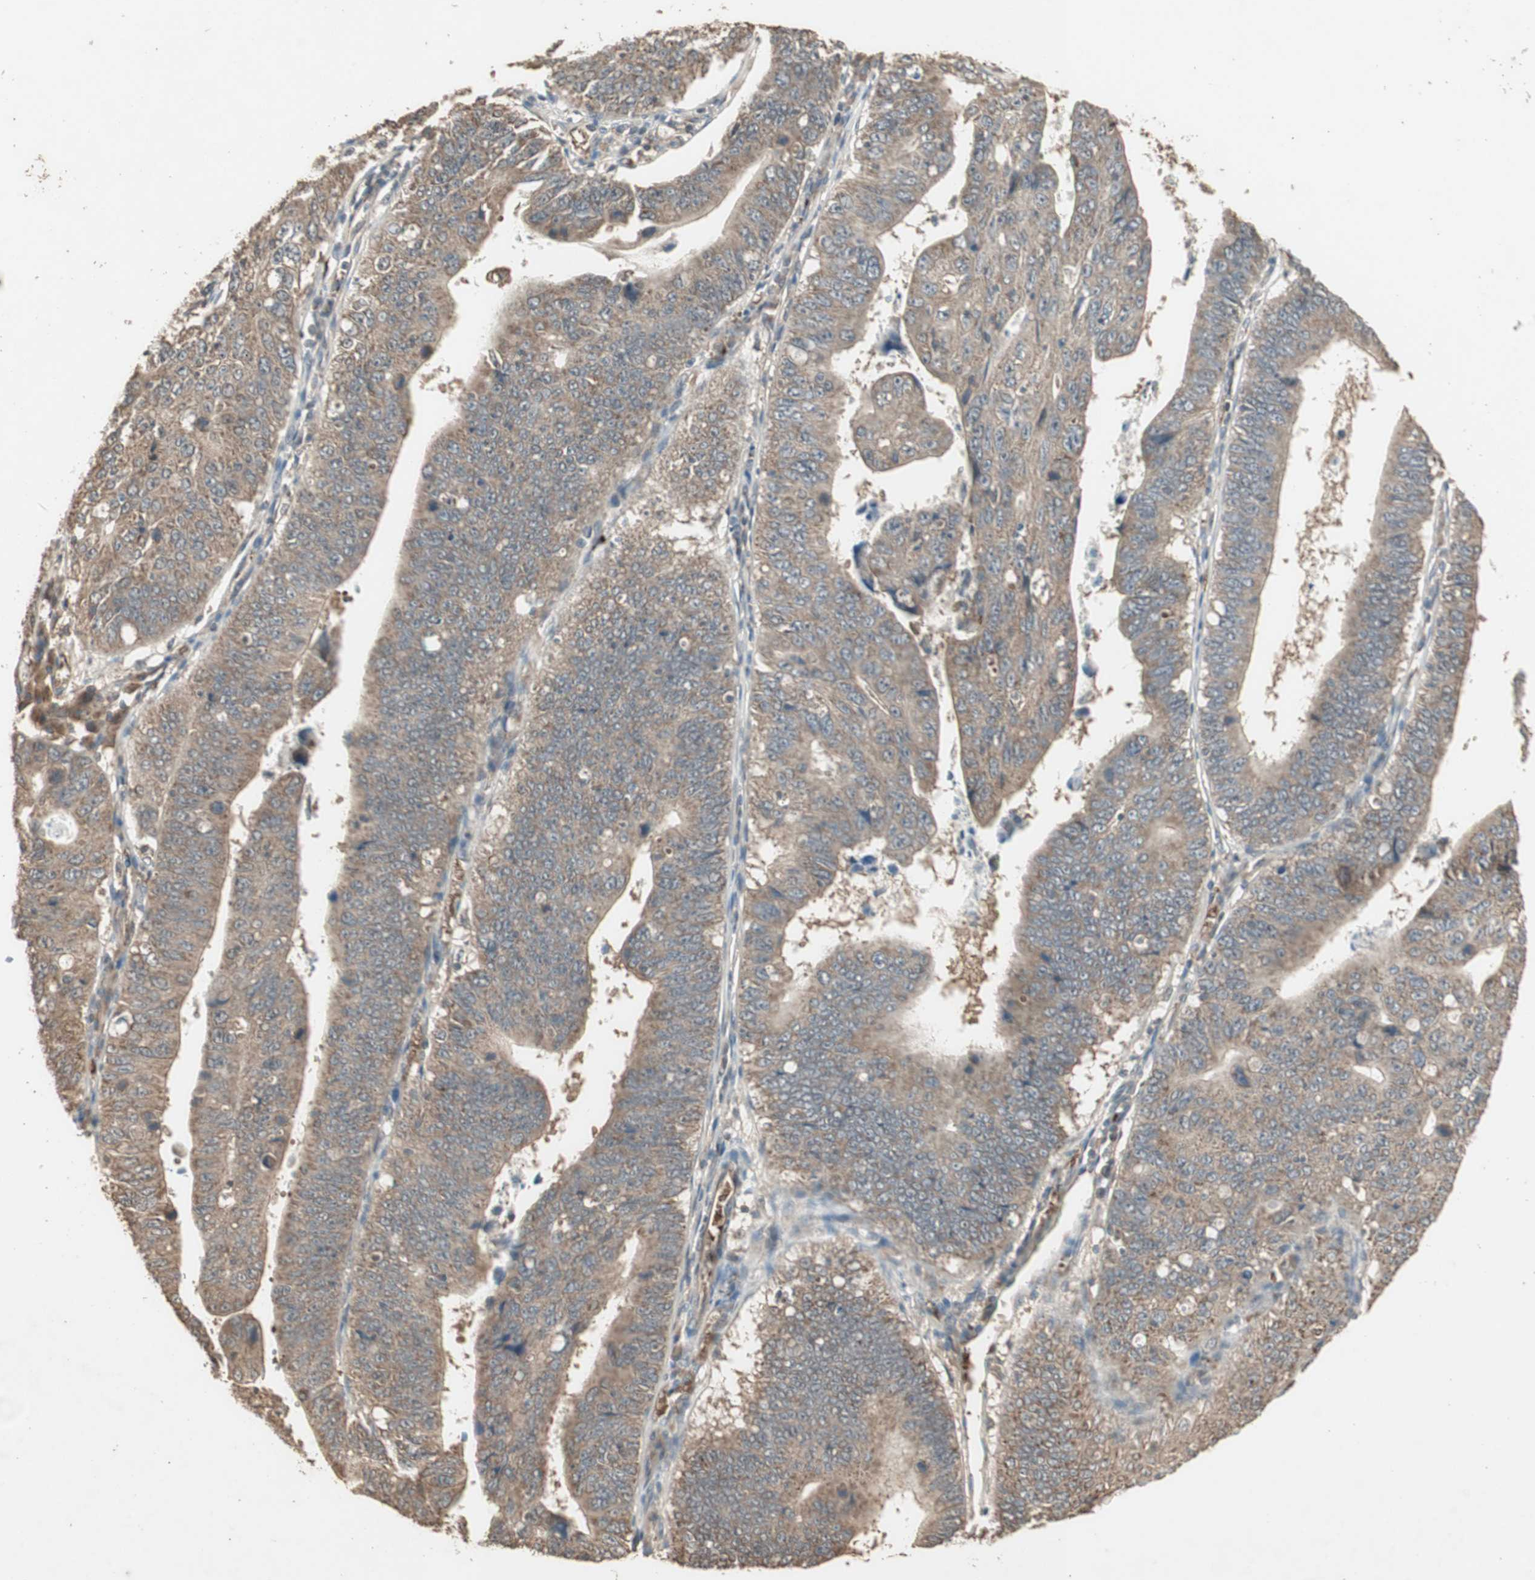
{"staining": {"intensity": "moderate", "quantity": ">75%", "location": "cytoplasmic/membranous"}, "tissue": "stomach cancer", "cell_type": "Tumor cells", "image_type": "cancer", "snomed": [{"axis": "morphology", "description": "Adenocarcinoma, NOS"}, {"axis": "topography", "description": "Stomach"}], "caption": "Immunohistochemical staining of human stomach cancer (adenocarcinoma) demonstrates medium levels of moderate cytoplasmic/membranous expression in approximately >75% of tumor cells.", "gene": "UBAC1", "patient": {"sex": "male", "age": 59}}